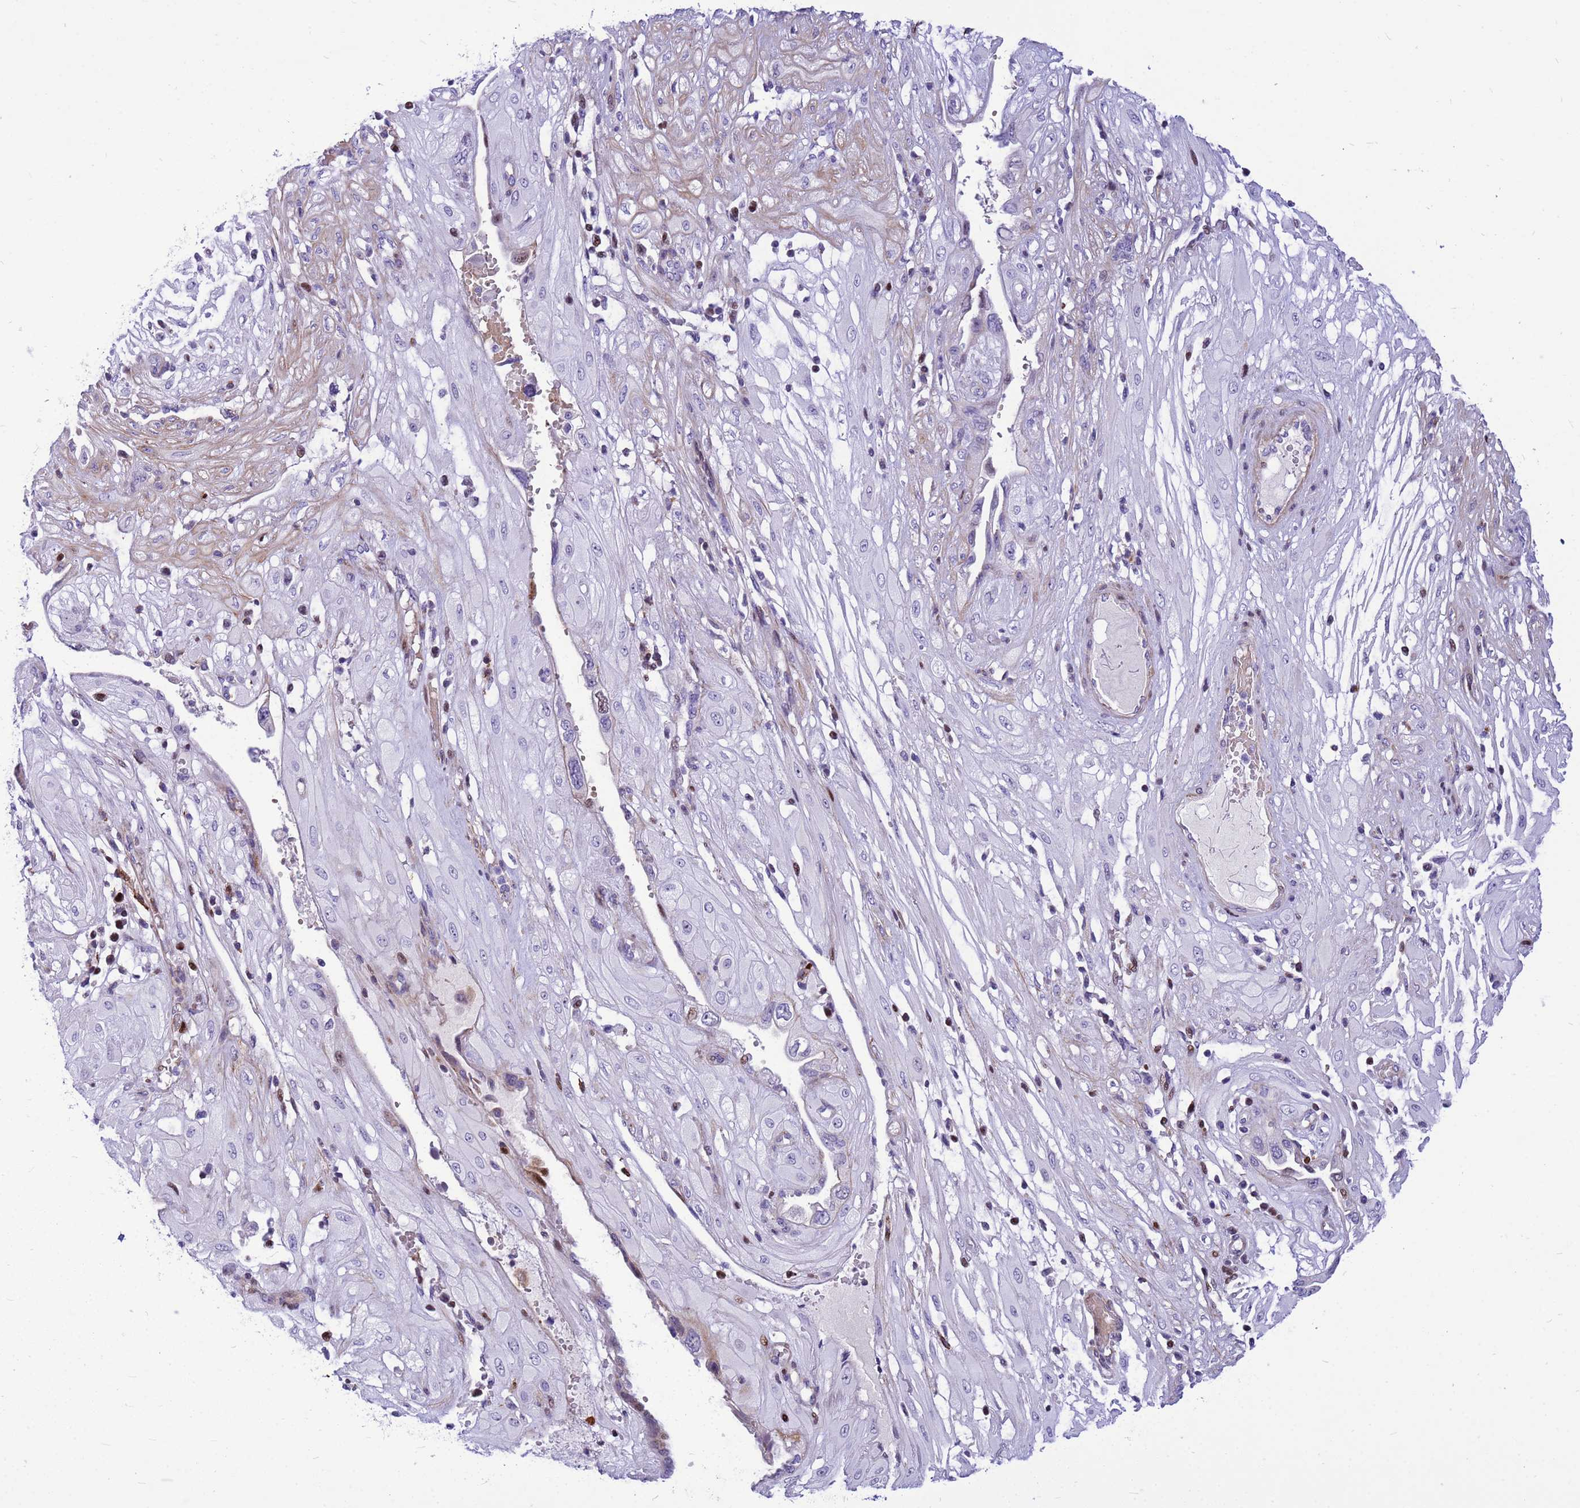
{"staining": {"intensity": "negative", "quantity": "none", "location": "none"}, "tissue": "cervical cancer", "cell_type": "Tumor cells", "image_type": "cancer", "snomed": [{"axis": "morphology", "description": "Squamous cell carcinoma, NOS"}, {"axis": "topography", "description": "Cervix"}], "caption": "Tumor cells show no significant positivity in cervical cancer. (Stains: DAB immunohistochemistry with hematoxylin counter stain, Microscopy: brightfield microscopy at high magnification).", "gene": "ADAMTS7", "patient": {"sex": "female", "age": 36}}